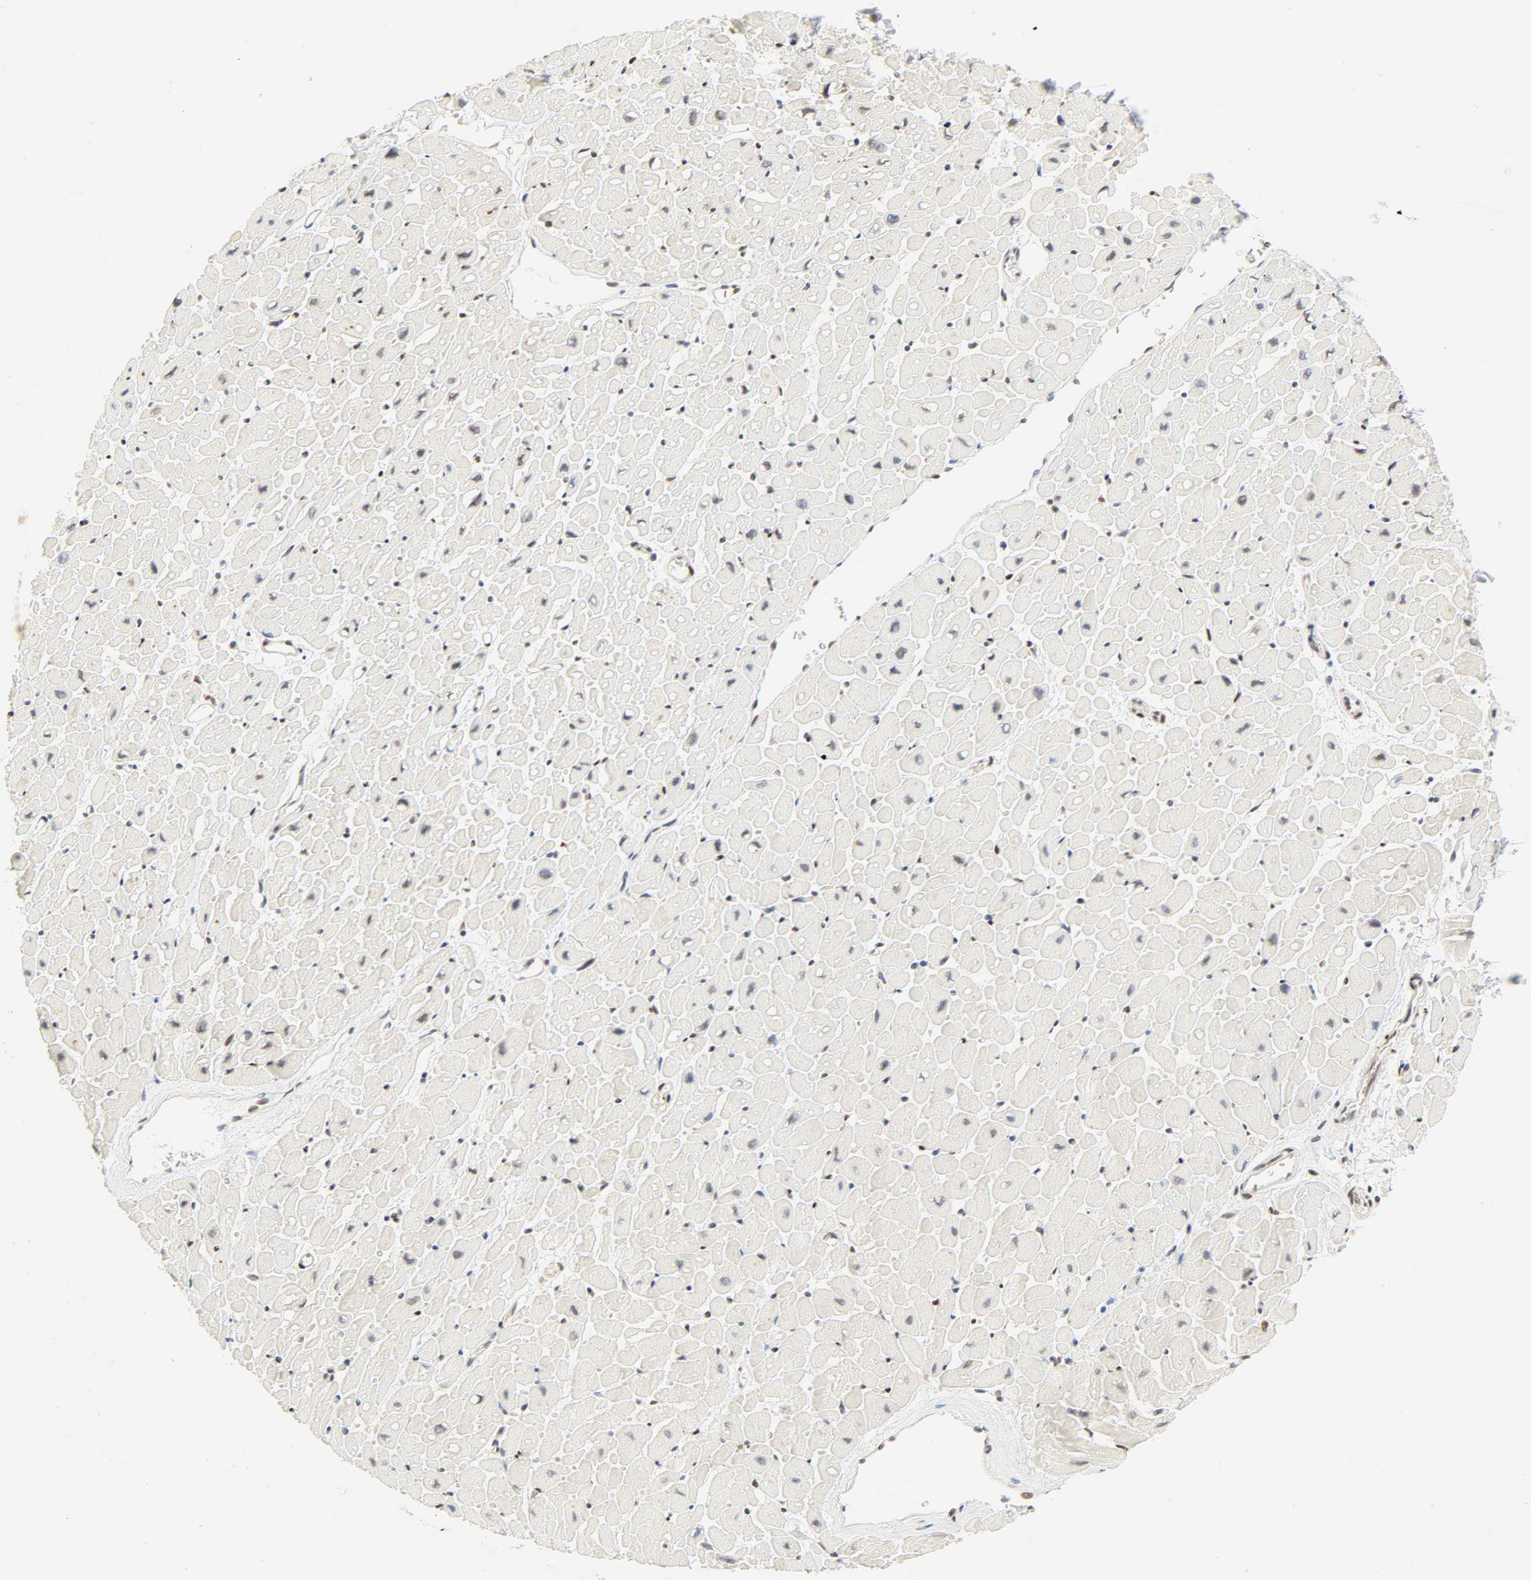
{"staining": {"intensity": "negative", "quantity": "none", "location": "none"}, "tissue": "heart muscle", "cell_type": "Cardiomyocytes", "image_type": "normal", "snomed": [{"axis": "morphology", "description": "Normal tissue, NOS"}, {"axis": "topography", "description": "Heart"}], "caption": "Image shows no protein positivity in cardiomyocytes of normal heart muscle. Brightfield microscopy of immunohistochemistry (IHC) stained with DAB (brown) and hematoxylin (blue), captured at high magnification.", "gene": "DAZAP1", "patient": {"sex": "male", "age": 45}}